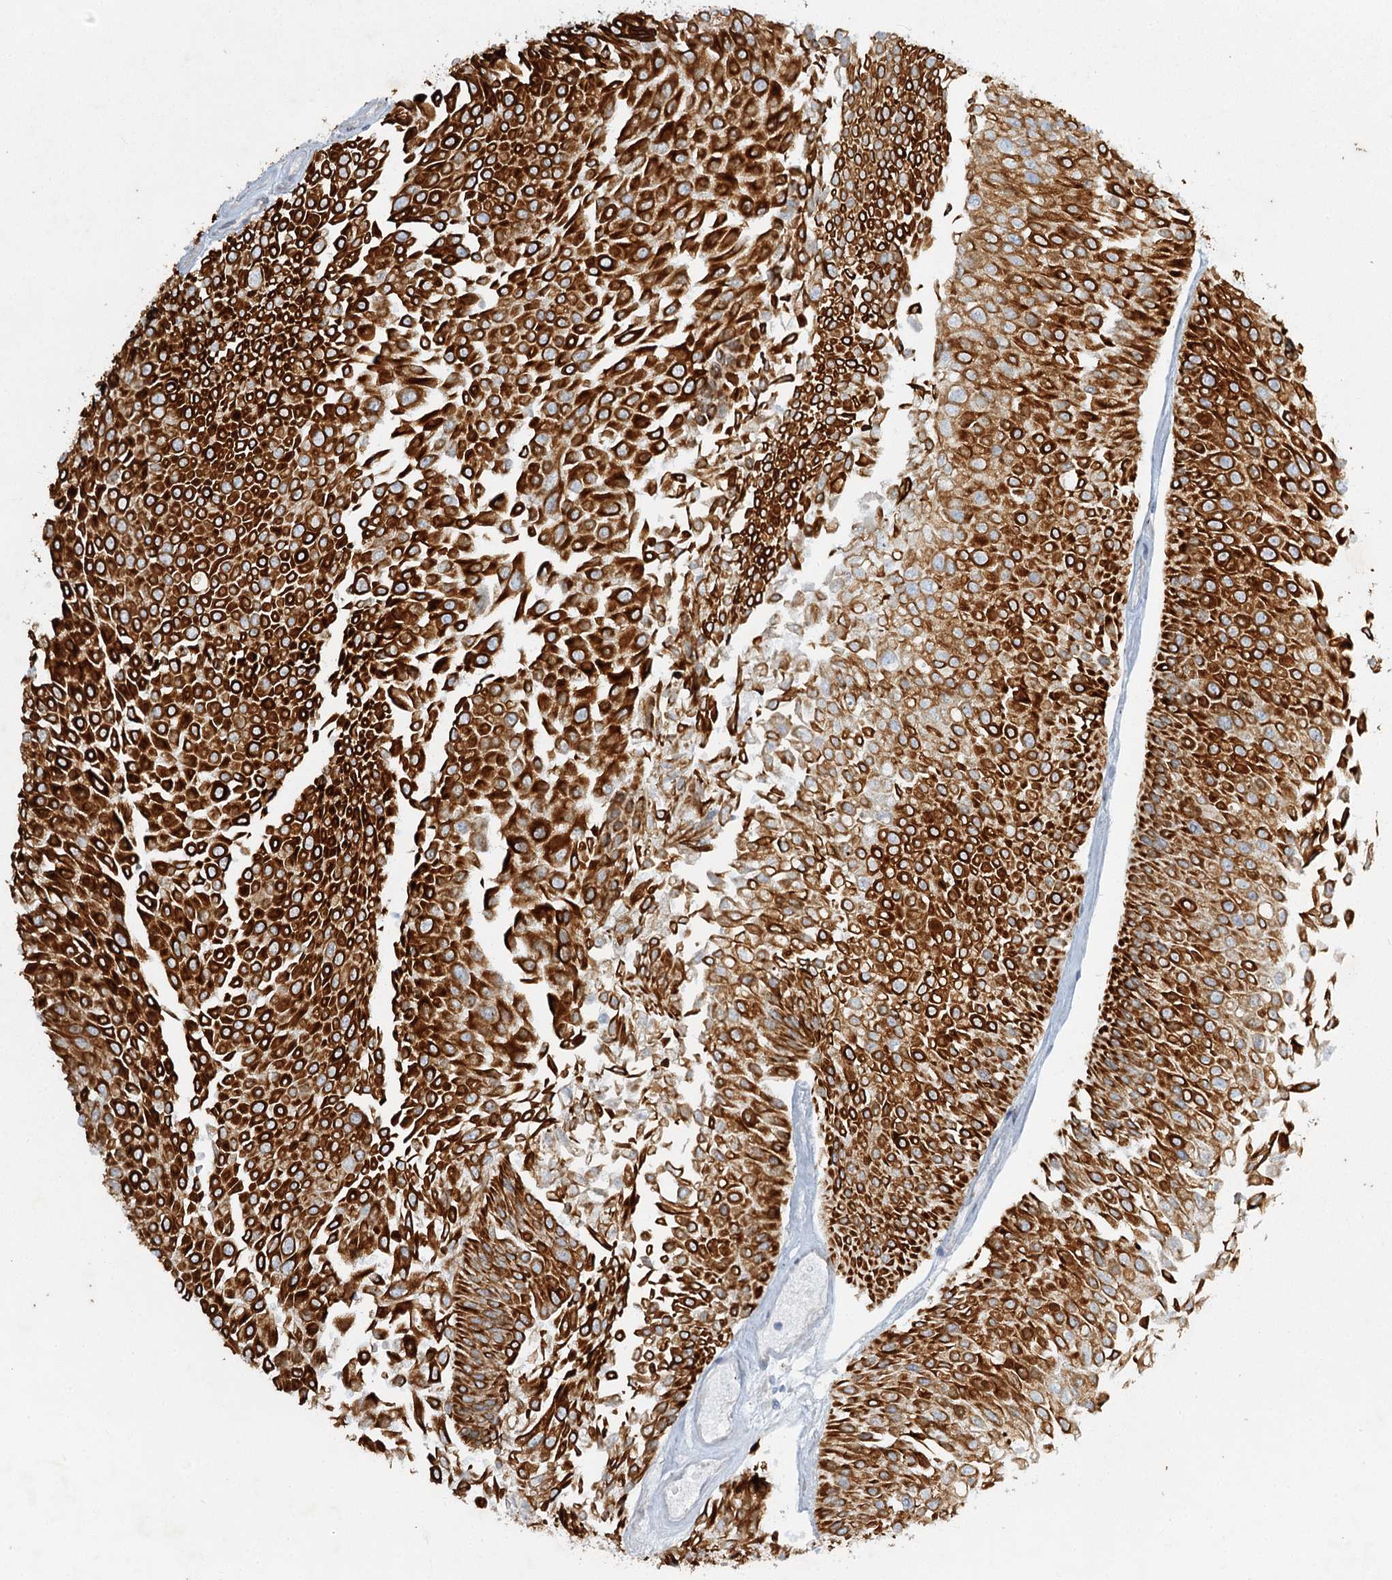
{"staining": {"intensity": "strong", "quantity": ">75%", "location": "cytoplasmic/membranous"}, "tissue": "urothelial cancer", "cell_type": "Tumor cells", "image_type": "cancer", "snomed": [{"axis": "morphology", "description": "Urothelial carcinoma, Low grade"}, {"axis": "topography", "description": "Urinary bladder"}], "caption": "Urothelial cancer stained with DAB (3,3'-diaminobenzidine) IHC reveals high levels of strong cytoplasmic/membranous expression in about >75% of tumor cells.", "gene": "ABITRAM", "patient": {"sex": "male", "age": 67}}